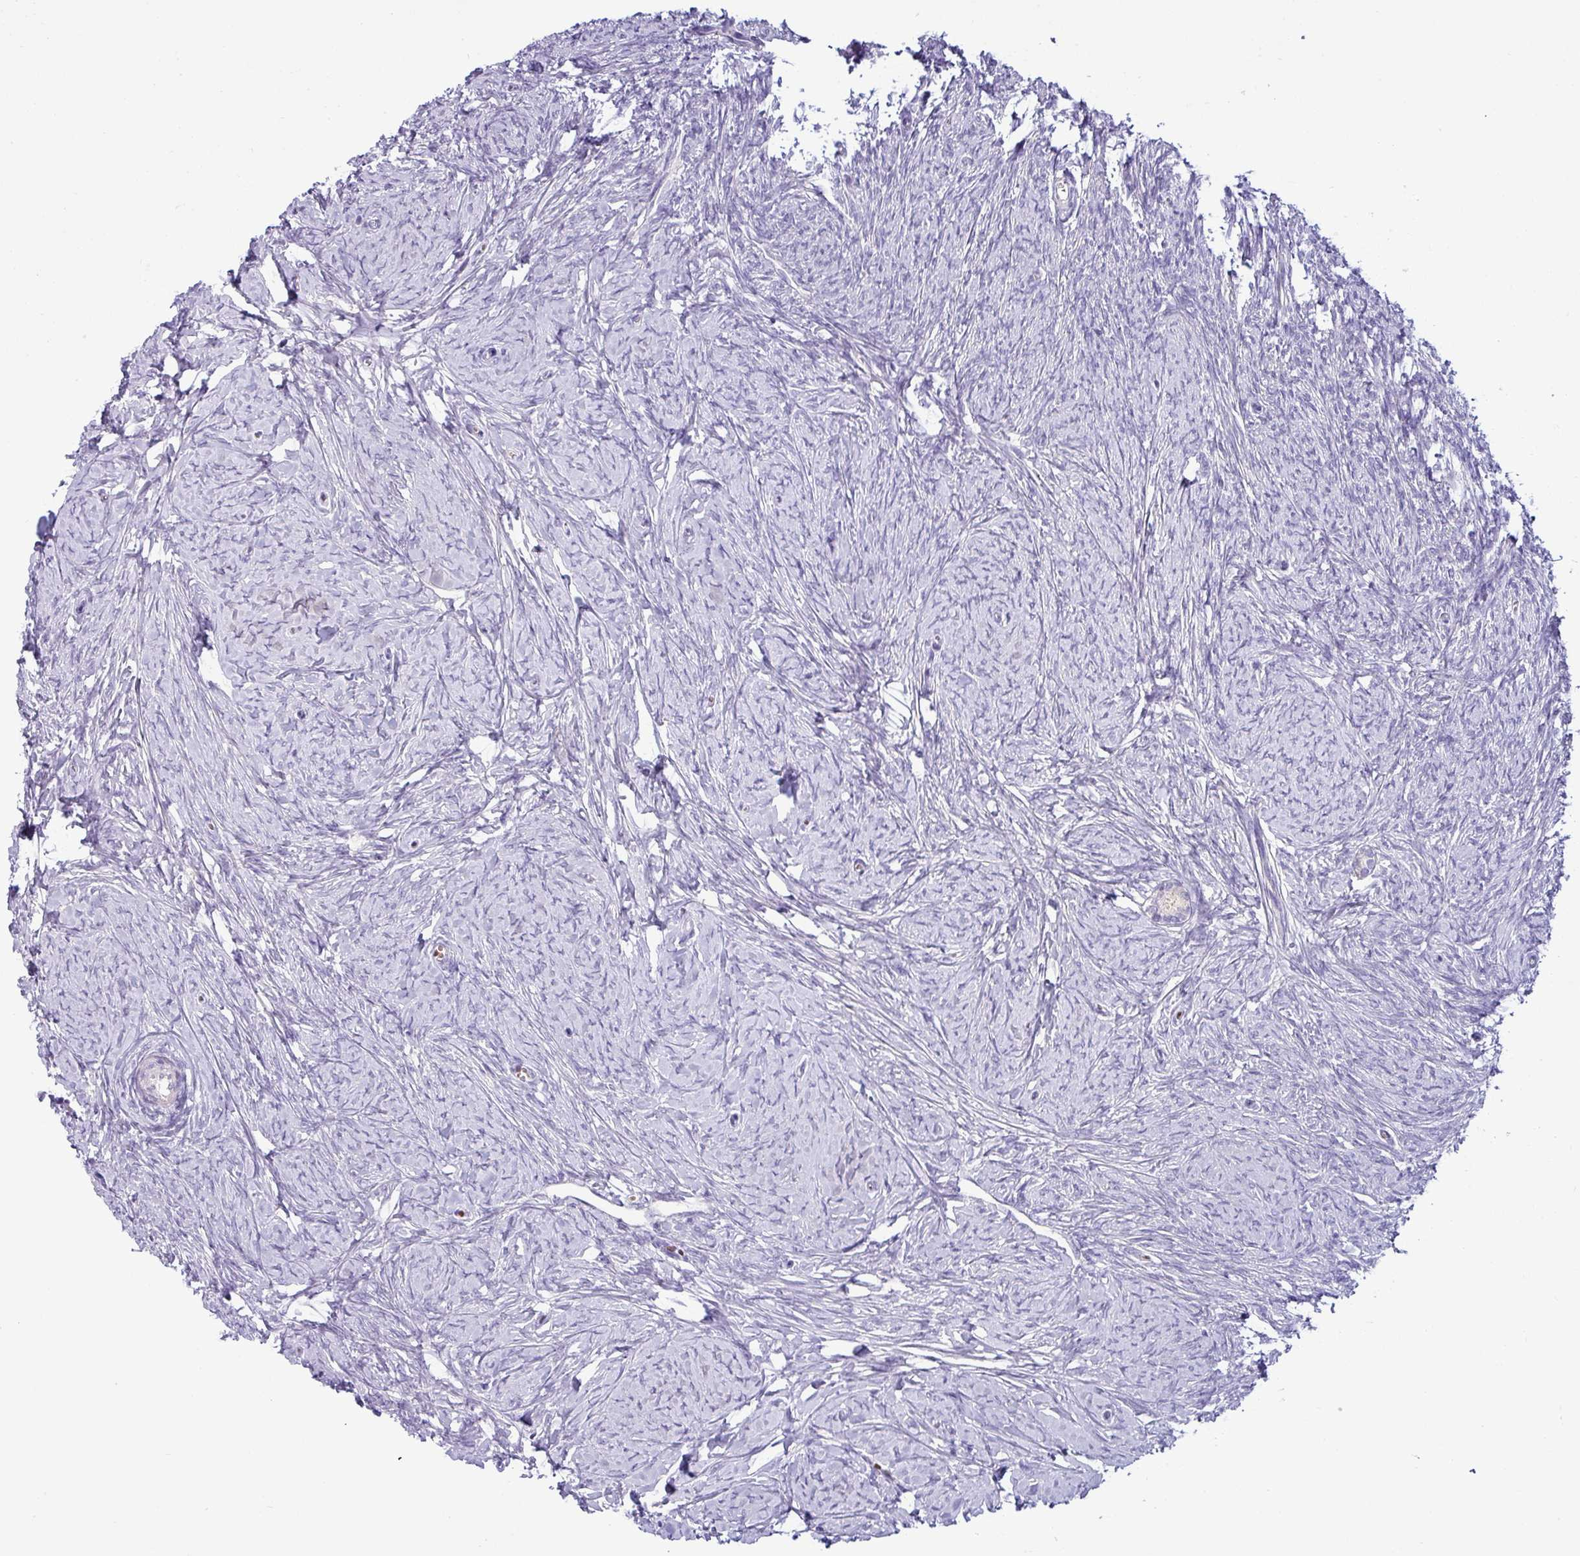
{"staining": {"intensity": "negative", "quantity": "none", "location": "none"}, "tissue": "ovary", "cell_type": "Follicle cells", "image_type": "normal", "snomed": [{"axis": "morphology", "description": "Normal tissue, NOS"}, {"axis": "topography", "description": "Ovary"}], "caption": "Immunohistochemistry (IHC) of benign human ovary displays no expression in follicle cells.", "gene": "ACAP3", "patient": {"sex": "female", "age": 44}}